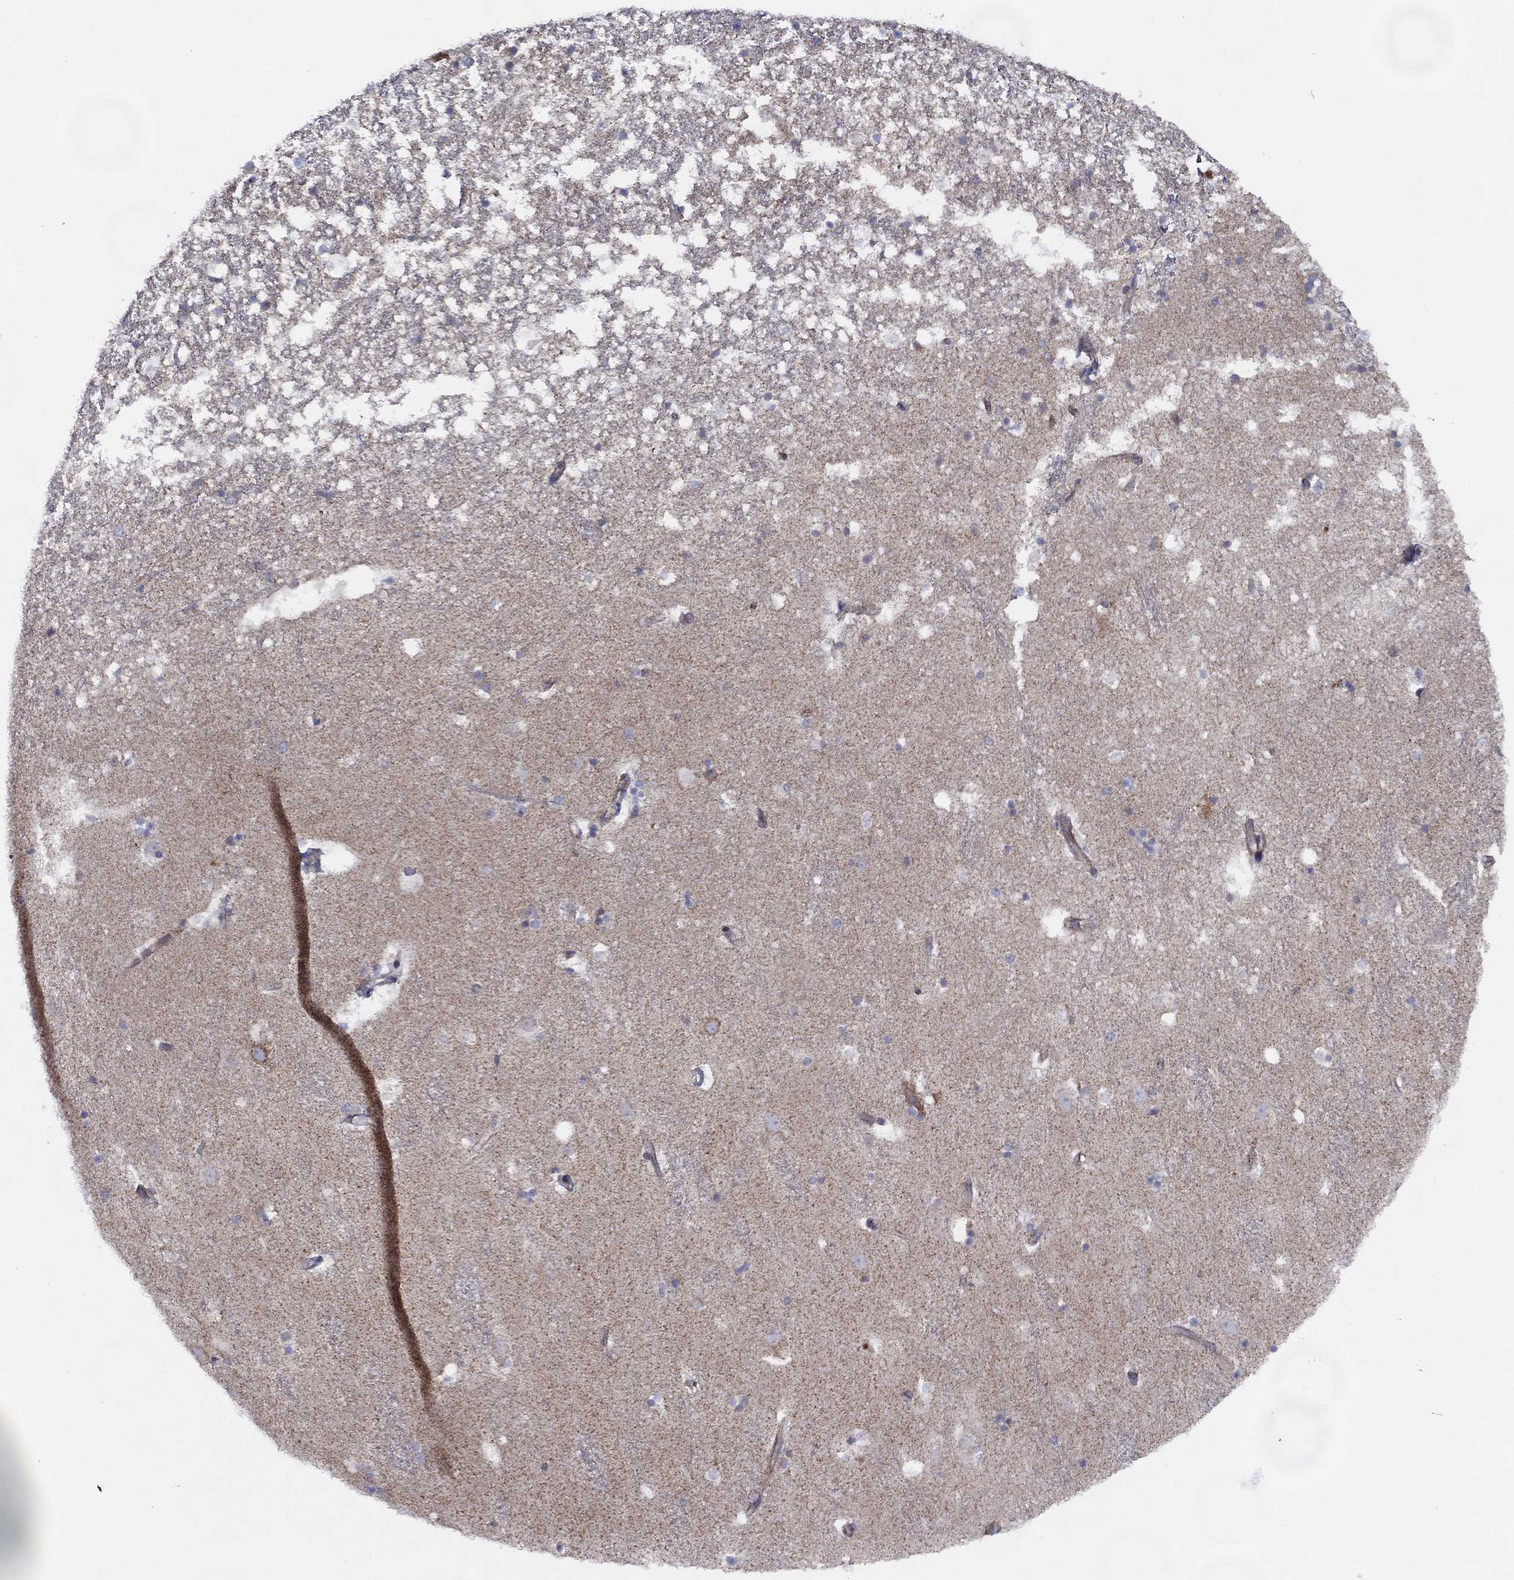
{"staining": {"intensity": "negative", "quantity": "none", "location": "none"}, "tissue": "hippocampus", "cell_type": "Glial cells", "image_type": "normal", "snomed": [{"axis": "morphology", "description": "Normal tissue, NOS"}, {"axis": "topography", "description": "Hippocampus"}], "caption": "Immunohistochemistry (IHC) histopathology image of benign human hippocampus stained for a protein (brown), which demonstrates no expression in glial cells.", "gene": "ZNF223", "patient": {"sex": "male", "age": 49}}